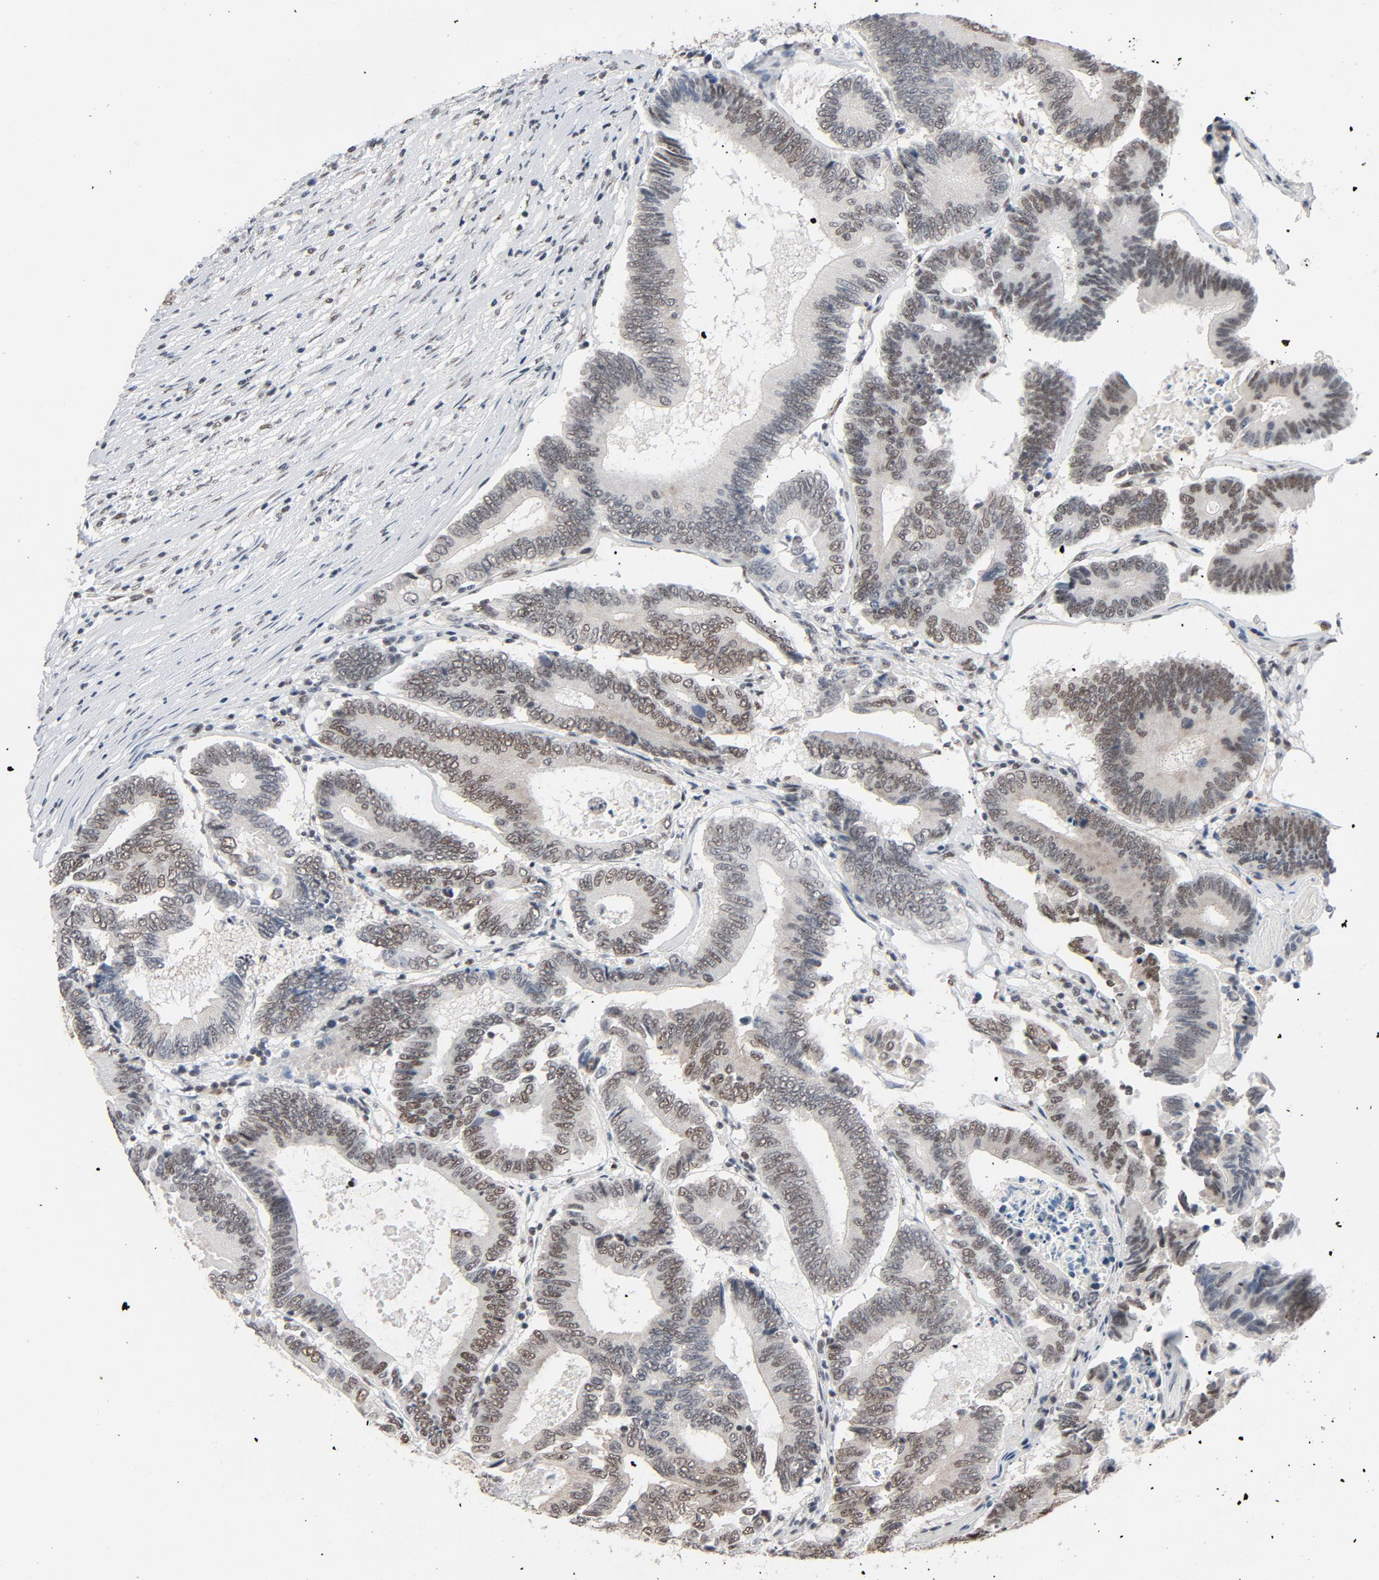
{"staining": {"intensity": "moderate", "quantity": "25%-75%", "location": "nuclear"}, "tissue": "colorectal cancer", "cell_type": "Tumor cells", "image_type": "cancer", "snomed": [{"axis": "morphology", "description": "Adenocarcinoma, NOS"}, {"axis": "topography", "description": "Colon"}], "caption": "A histopathology image of human colorectal adenocarcinoma stained for a protein shows moderate nuclear brown staining in tumor cells.", "gene": "MRE11", "patient": {"sex": "female", "age": 78}}